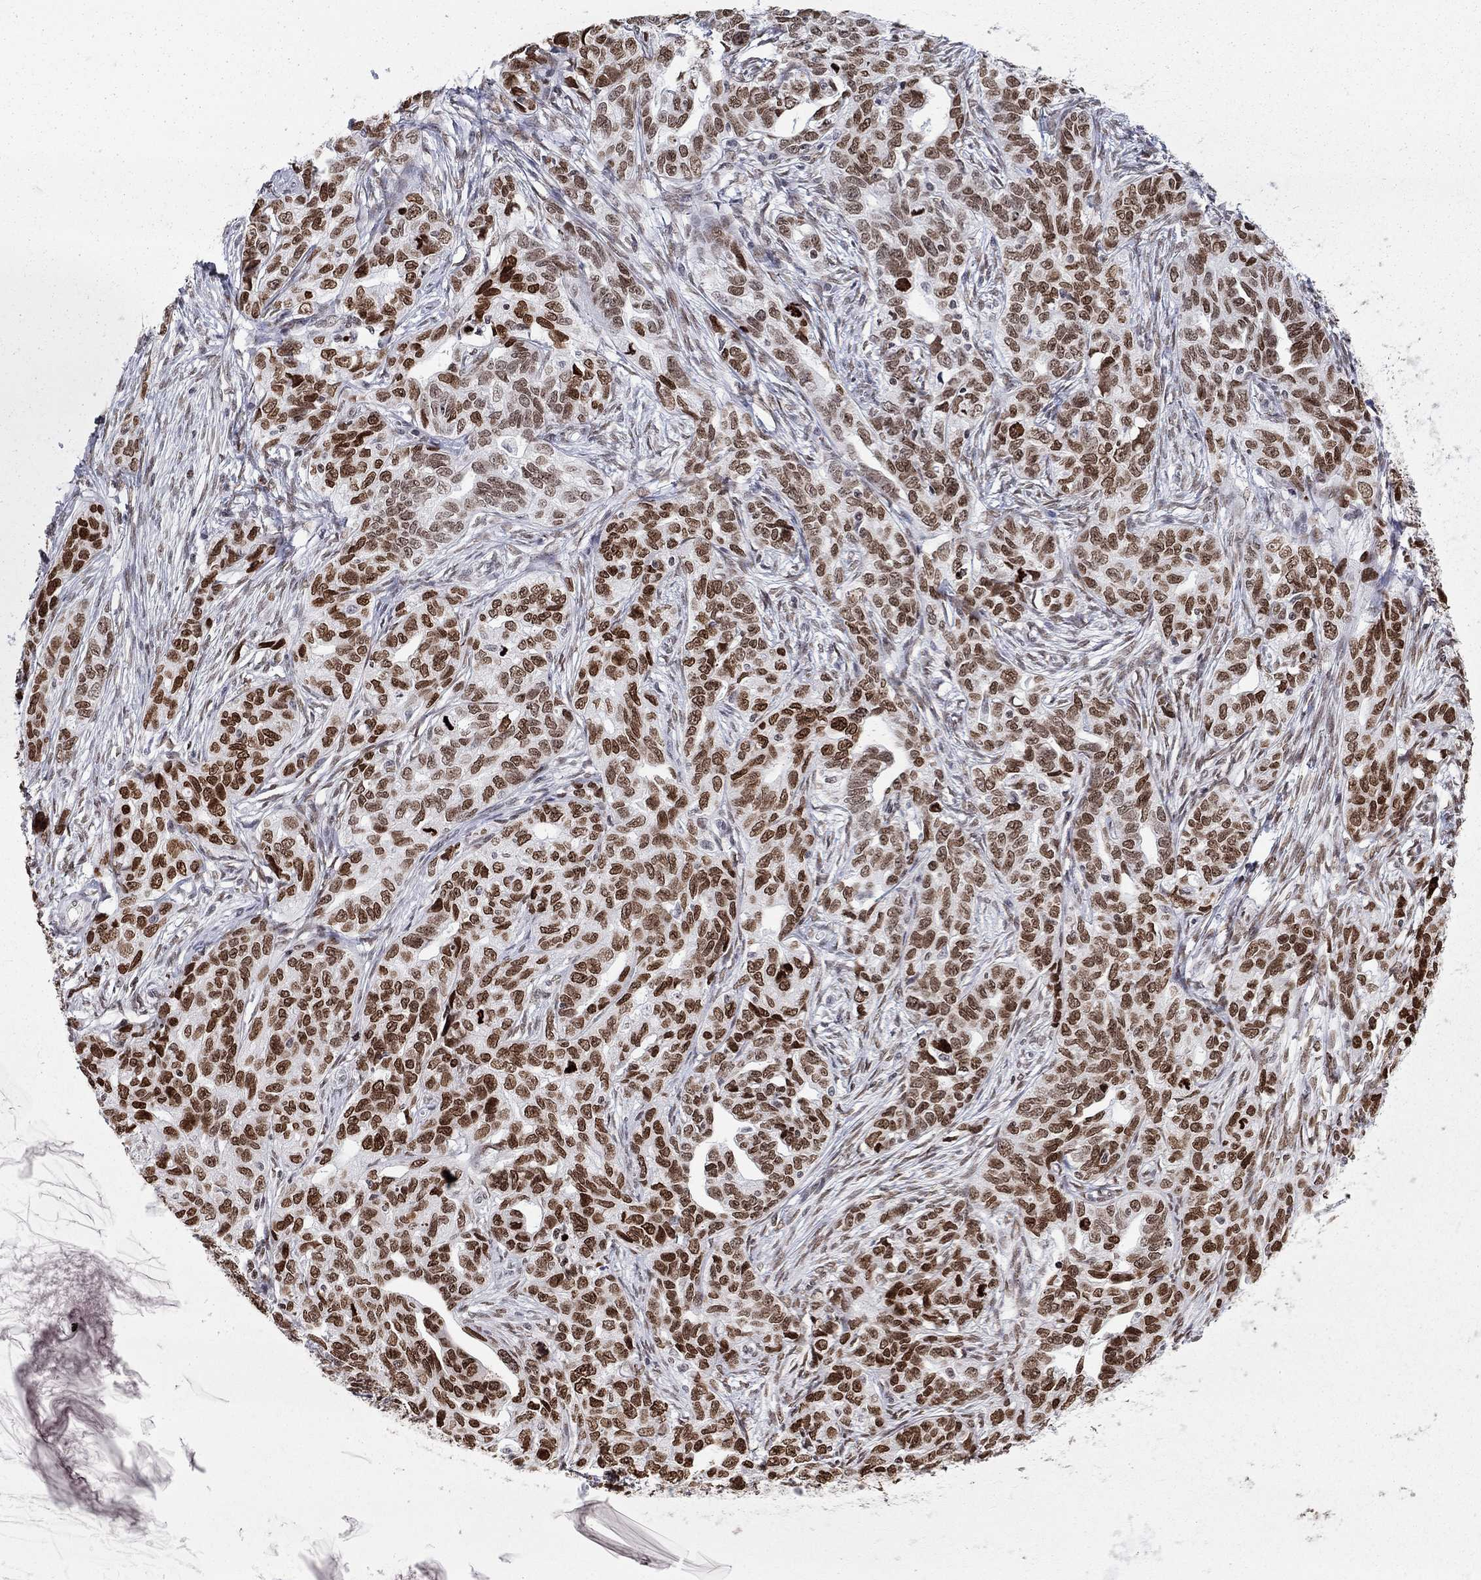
{"staining": {"intensity": "strong", "quantity": "25%-75%", "location": "nuclear"}, "tissue": "ovarian cancer", "cell_type": "Tumor cells", "image_type": "cancer", "snomed": [{"axis": "morphology", "description": "Cystadenocarcinoma, serous, NOS"}, {"axis": "topography", "description": "Ovary"}], "caption": "Immunohistochemical staining of human serous cystadenocarcinoma (ovarian) displays strong nuclear protein staining in approximately 25%-75% of tumor cells.", "gene": "H2AX", "patient": {"sex": "female", "age": 71}}